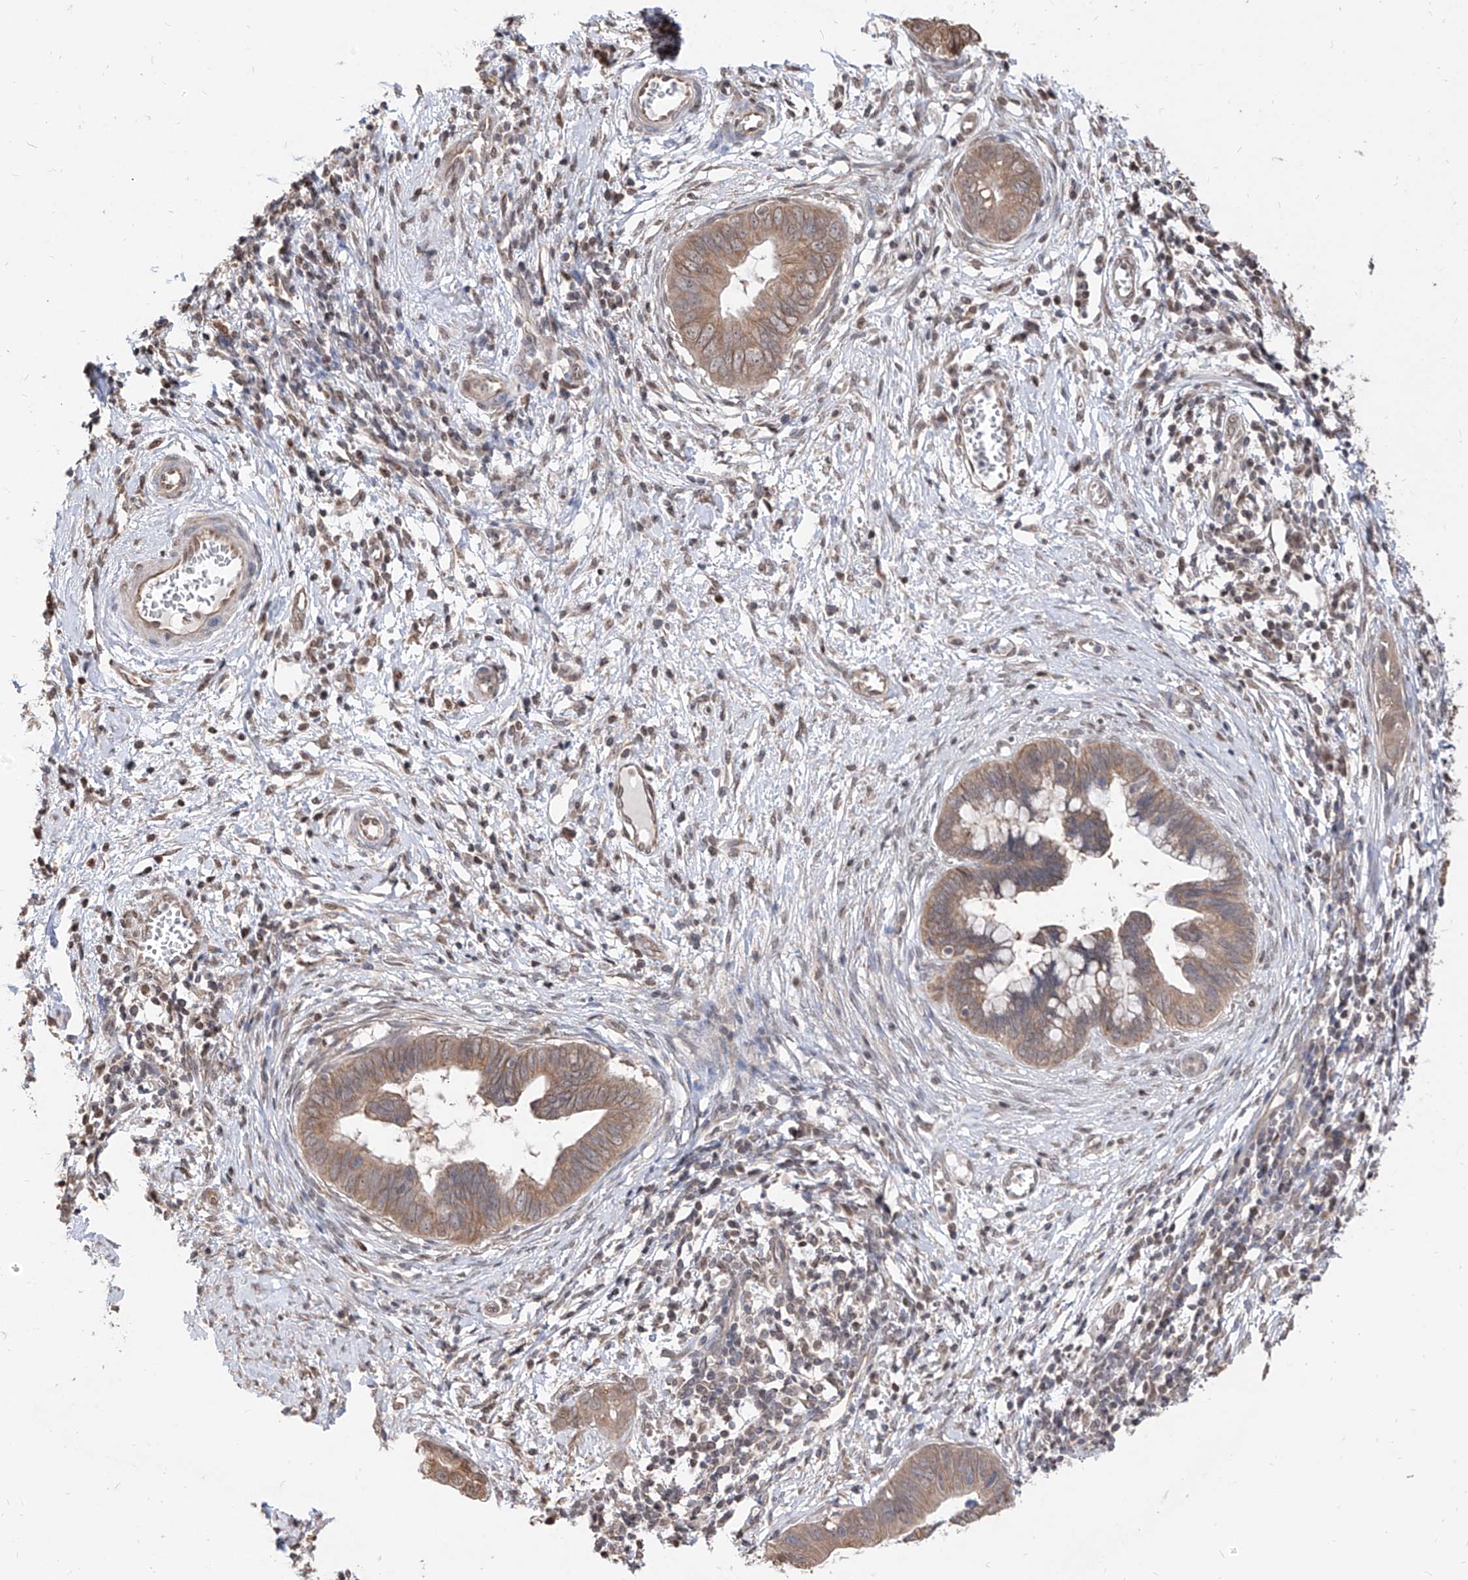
{"staining": {"intensity": "moderate", "quantity": ">75%", "location": "cytoplasmic/membranous"}, "tissue": "cervical cancer", "cell_type": "Tumor cells", "image_type": "cancer", "snomed": [{"axis": "morphology", "description": "Adenocarcinoma, NOS"}, {"axis": "topography", "description": "Cervix"}], "caption": "An image of human cervical adenocarcinoma stained for a protein reveals moderate cytoplasmic/membranous brown staining in tumor cells. The protein of interest is stained brown, and the nuclei are stained in blue (DAB (3,3'-diaminobenzidine) IHC with brightfield microscopy, high magnification).", "gene": "C8orf82", "patient": {"sex": "female", "age": 44}}